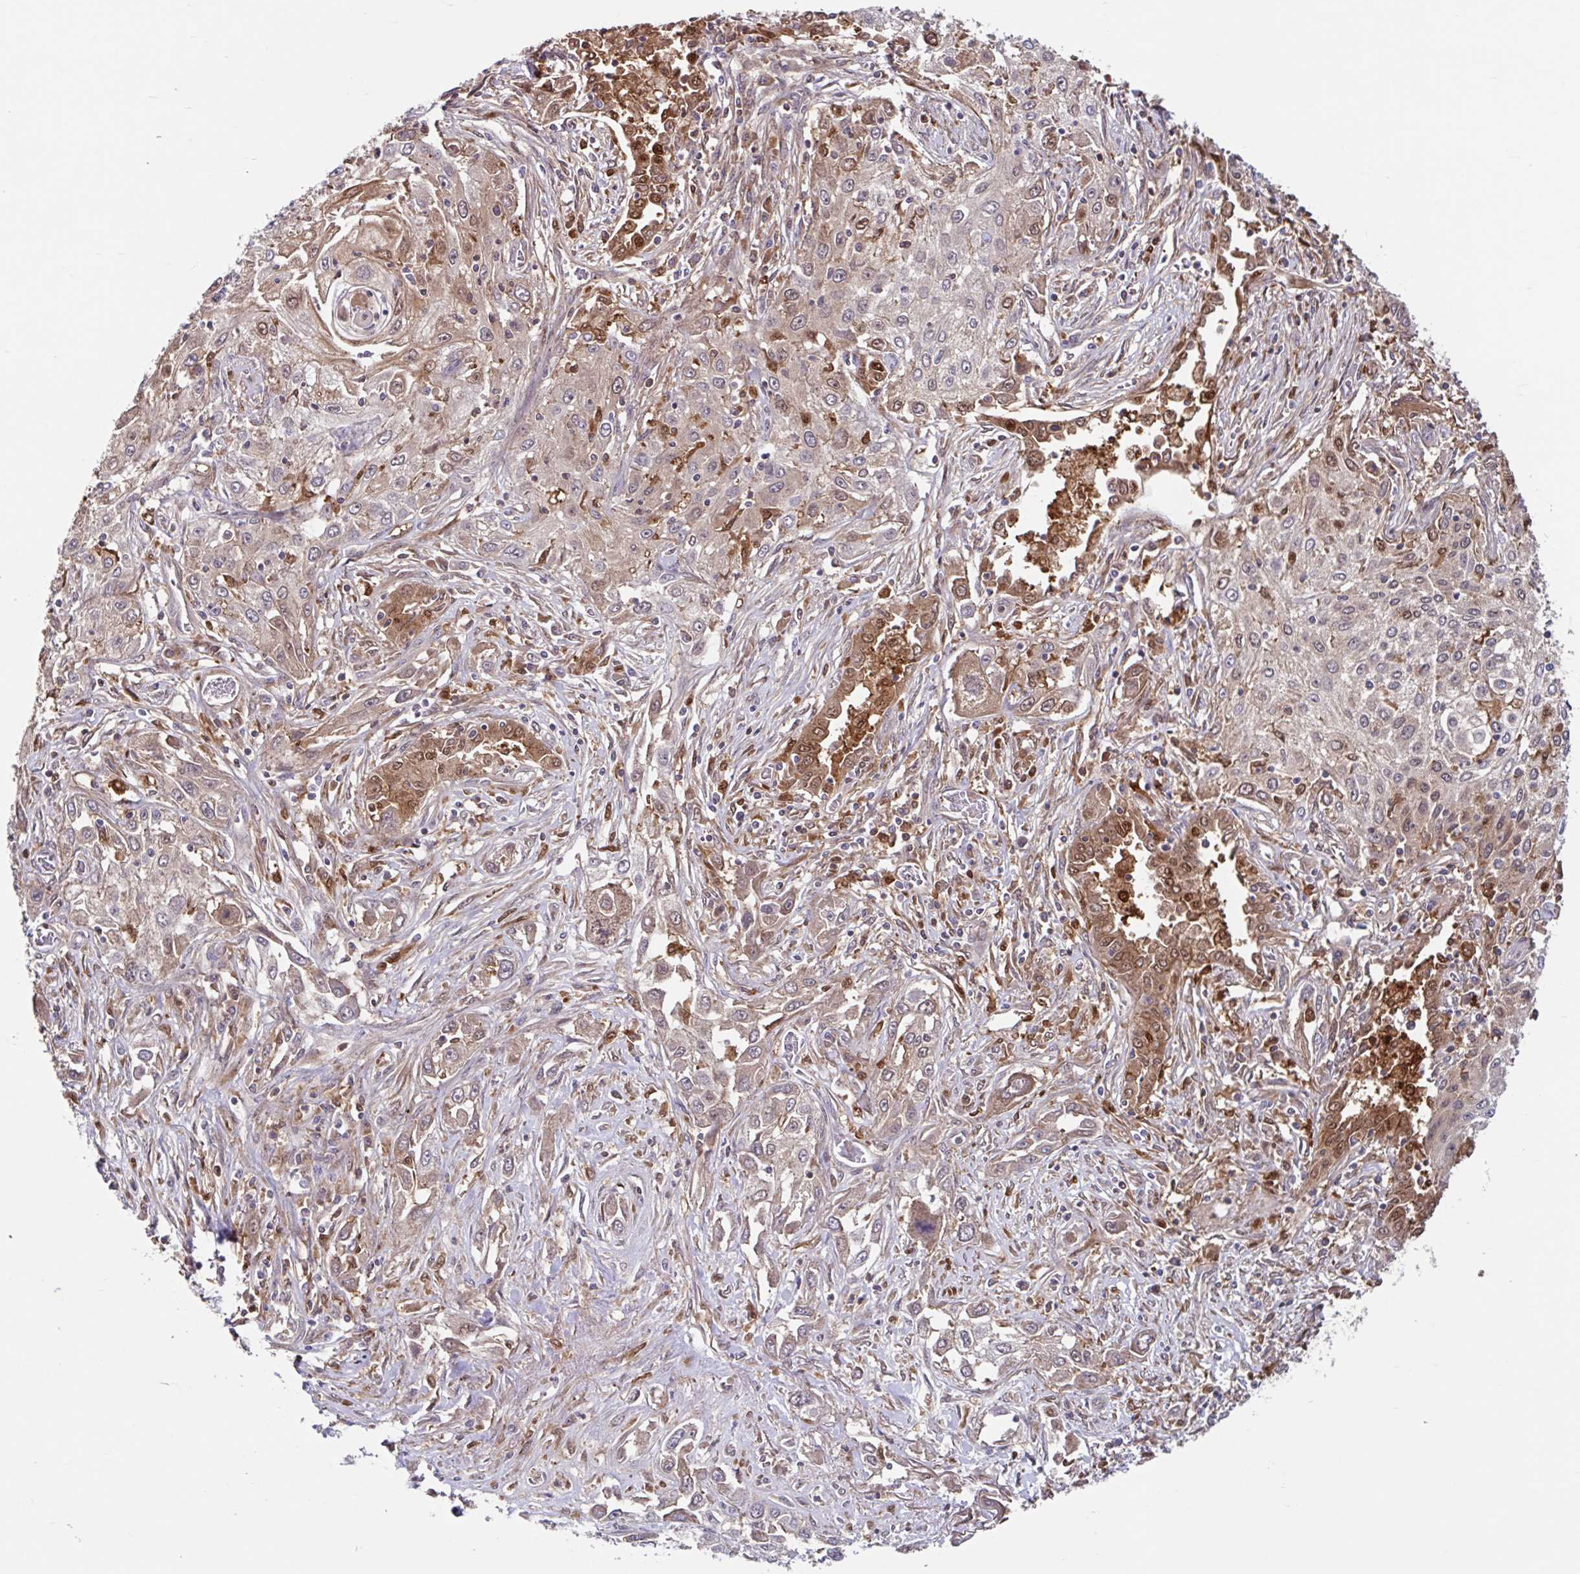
{"staining": {"intensity": "moderate", "quantity": "<25%", "location": "cytoplasmic/membranous,nuclear"}, "tissue": "lung cancer", "cell_type": "Tumor cells", "image_type": "cancer", "snomed": [{"axis": "morphology", "description": "Squamous cell carcinoma, NOS"}, {"axis": "topography", "description": "Lung"}], "caption": "Lung cancer (squamous cell carcinoma) stained with a protein marker exhibits moderate staining in tumor cells.", "gene": "BLVRA", "patient": {"sex": "female", "age": 69}}